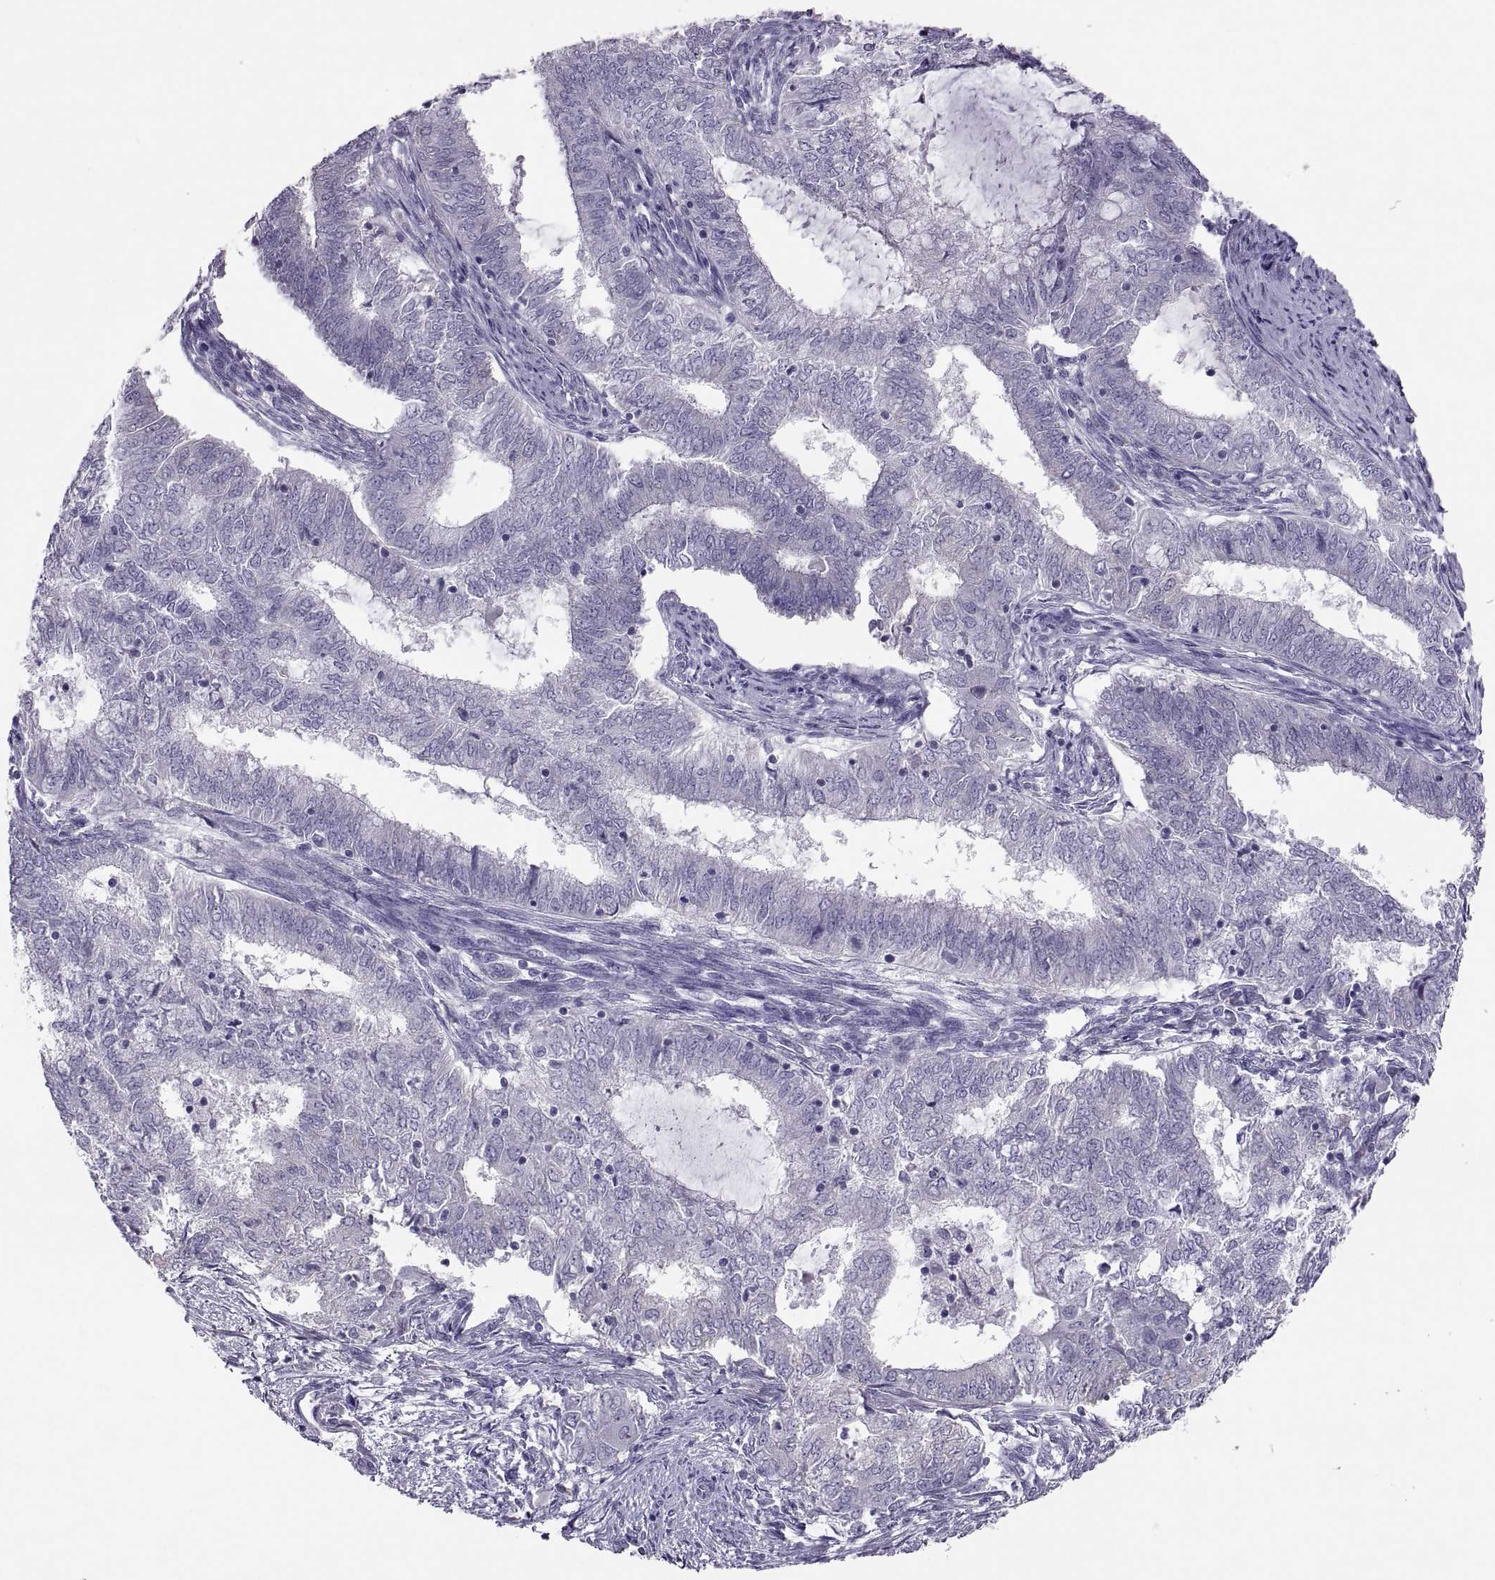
{"staining": {"intensity": "negative", "quantity": "none", "location": "none"}, "tissue": "endometrial cancer", "cell_type": "Tumor cells", "image_type": "cancer", "snomed": [{"axis": "morphology", "description": "Adenocarcinoma, NOS"}, {"axis": "topography", "description": "Endometrium"}], "caption": "There is no significant positivity in tumor cells of adenocarcinoma (endometrial).", "gene": "TBX19", "patient": {"sex": "female", "age": 62}}